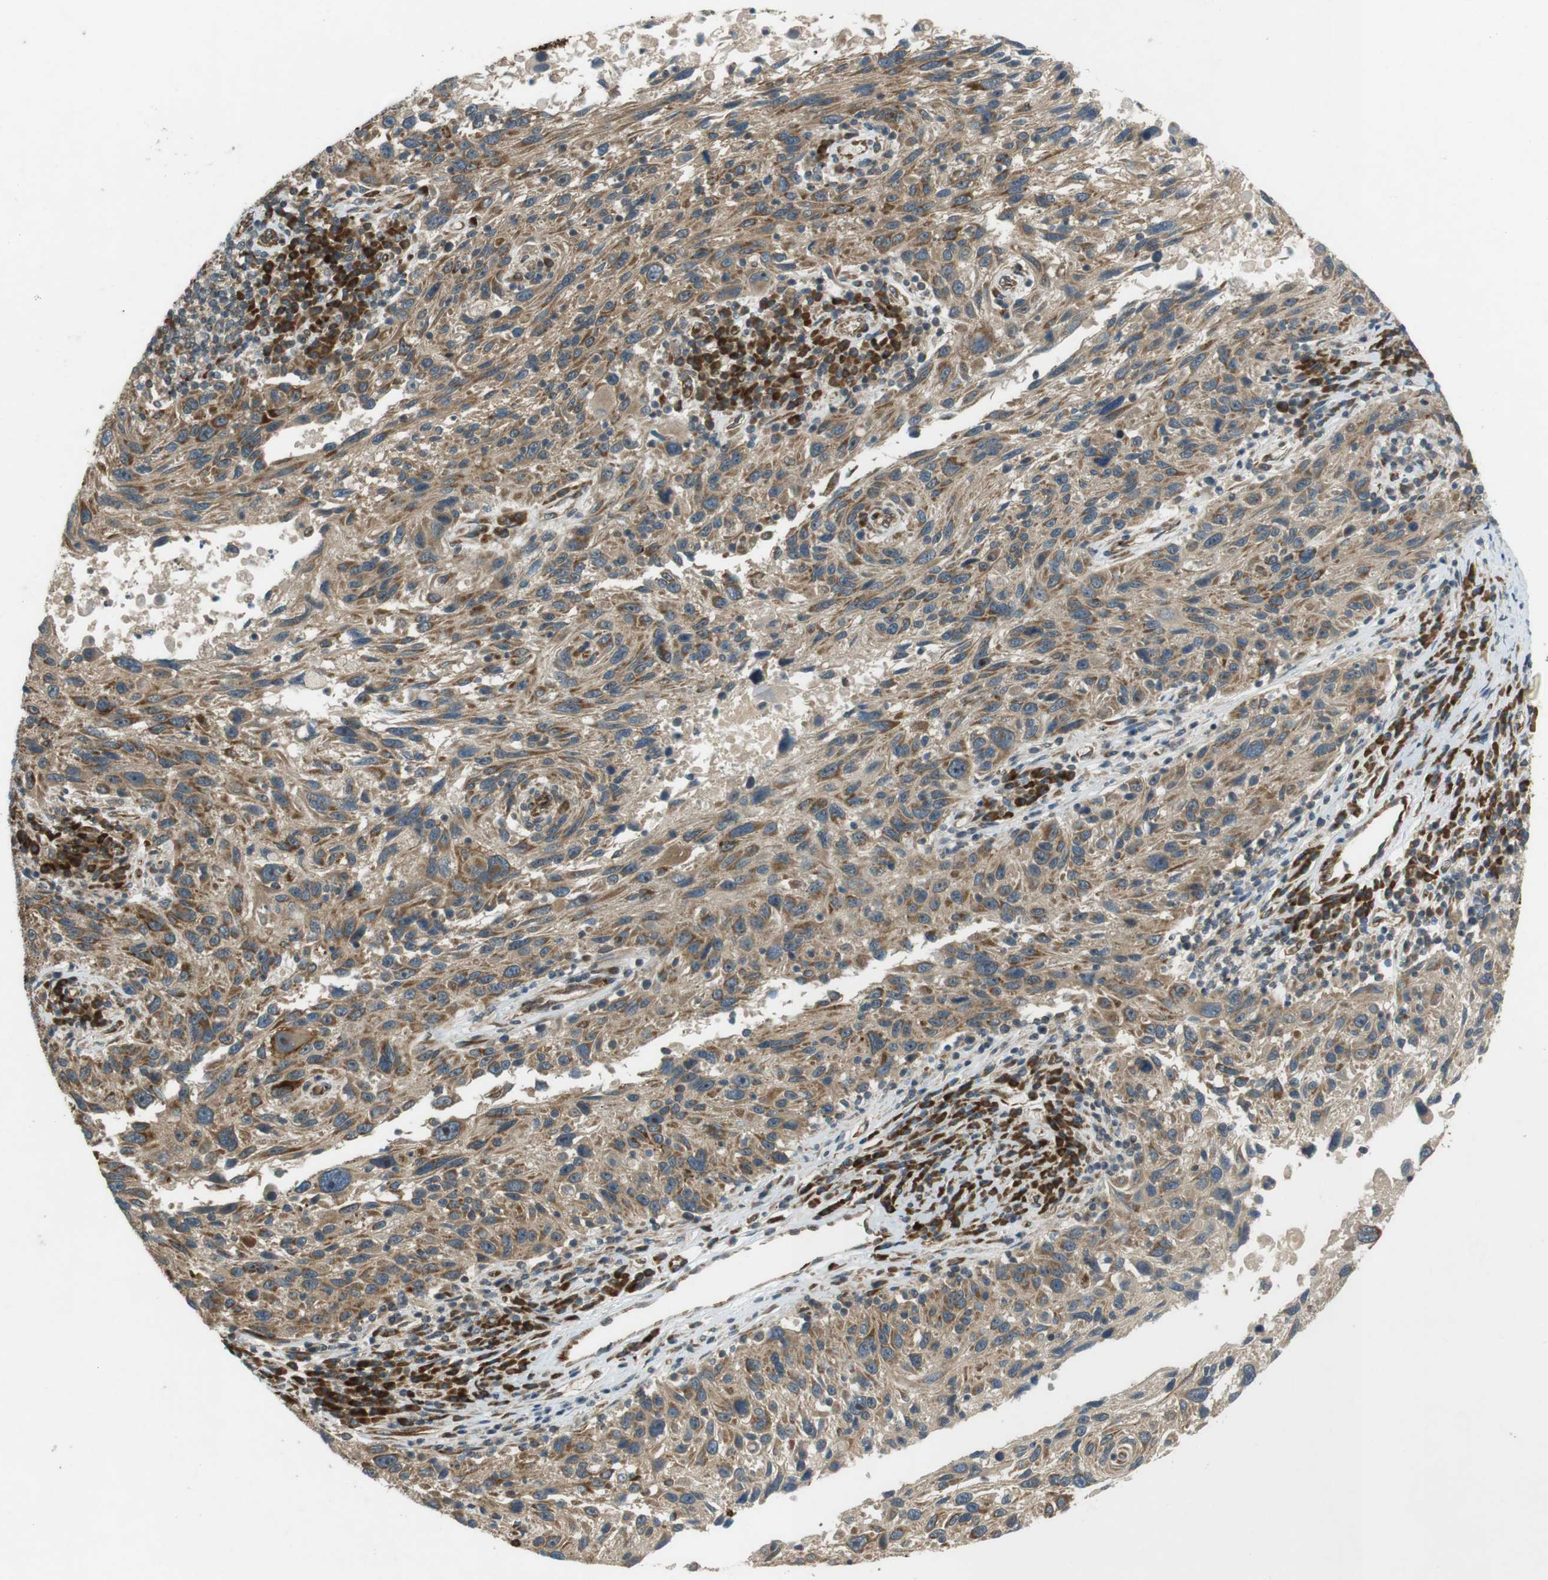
{"staining": {"intensity": "moderate", "quantity": ">75%", "location": "cytoplasmic/membranous"}, "tissue": "melanoma", "cell_type": "Tumor cells", "image_type": "cancer", "snomed": [{"axis": "morphology", "description": "Malignant melanoma, NOS"}, {"axis": "topography", "description": "Skin"}], "caption": "Immunohistochemical staining of human melanoma displays medium levels of moderate cytoplasmic/membranous staining in approximately >75% of tumor cells. (DAB (3,3'-diaminobenzidine) IHC with brightfield microscopy, high magnification).", "gene": "SLC41A1", "patient": {"sex": "male", "age": 53}}